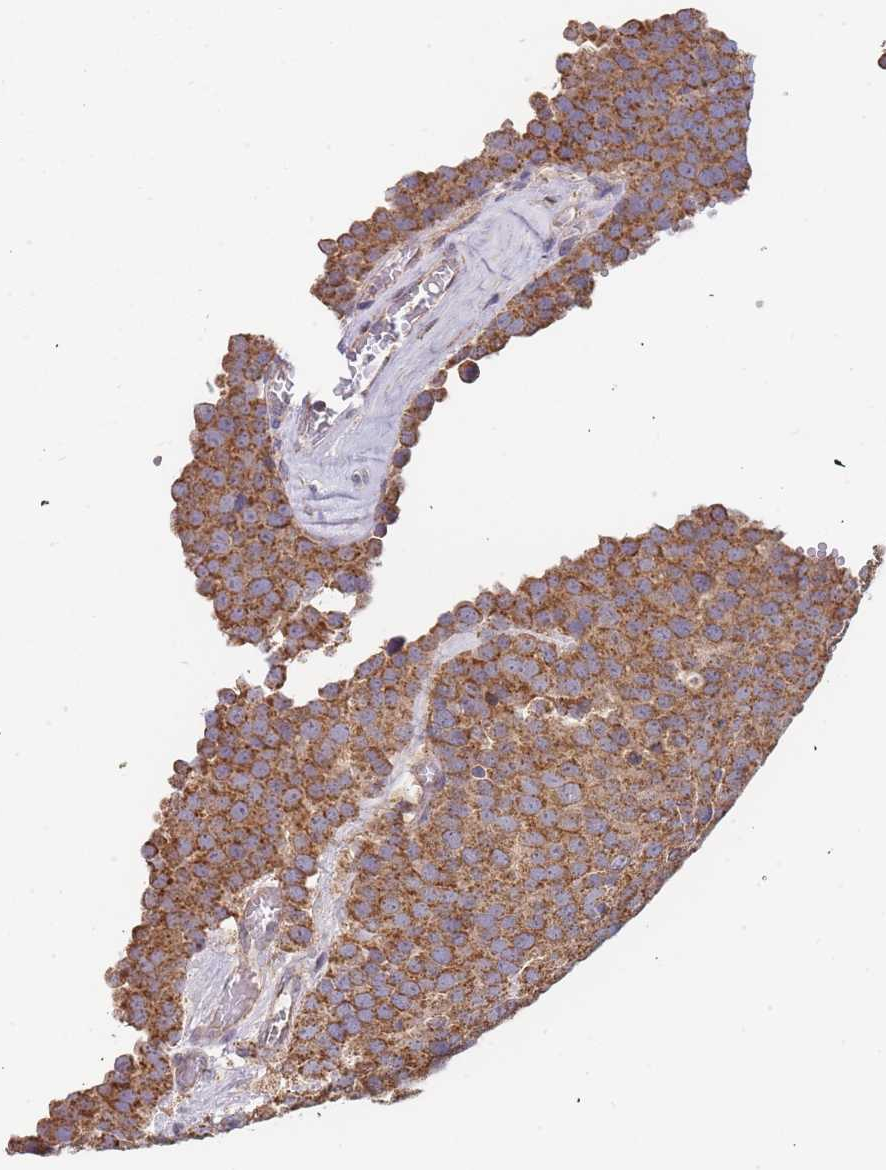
{"staining": {"intensity": "strong", "quantity": ">75%", "location": "cytoplasmic/membranous"}, "tissue": "testis cancer", "cell_type": "Tumor cells", "image_type": "cancer", "snomed": [{"axis": "morphology", "description": "Normal tissue, NOS"}, {"axis": "morphology", "description": "Seminoma, NOS"}, {"axis": "topography", "description": "Testis"}], "caption": "Seminoma (testis) tissue demonstrates strong cytoplasmic/membranous positivity in about >75% of tumor cells, visualized by immunohistochemistry. The staining is performed using DAB (3,3'-diaminobenzidine) brown chromogen to label protein expression. The nuclei are counter-stained blue using hematoxylin.", "gene": "ADCY9", "patient": {"sex": "male", "age": 71}}